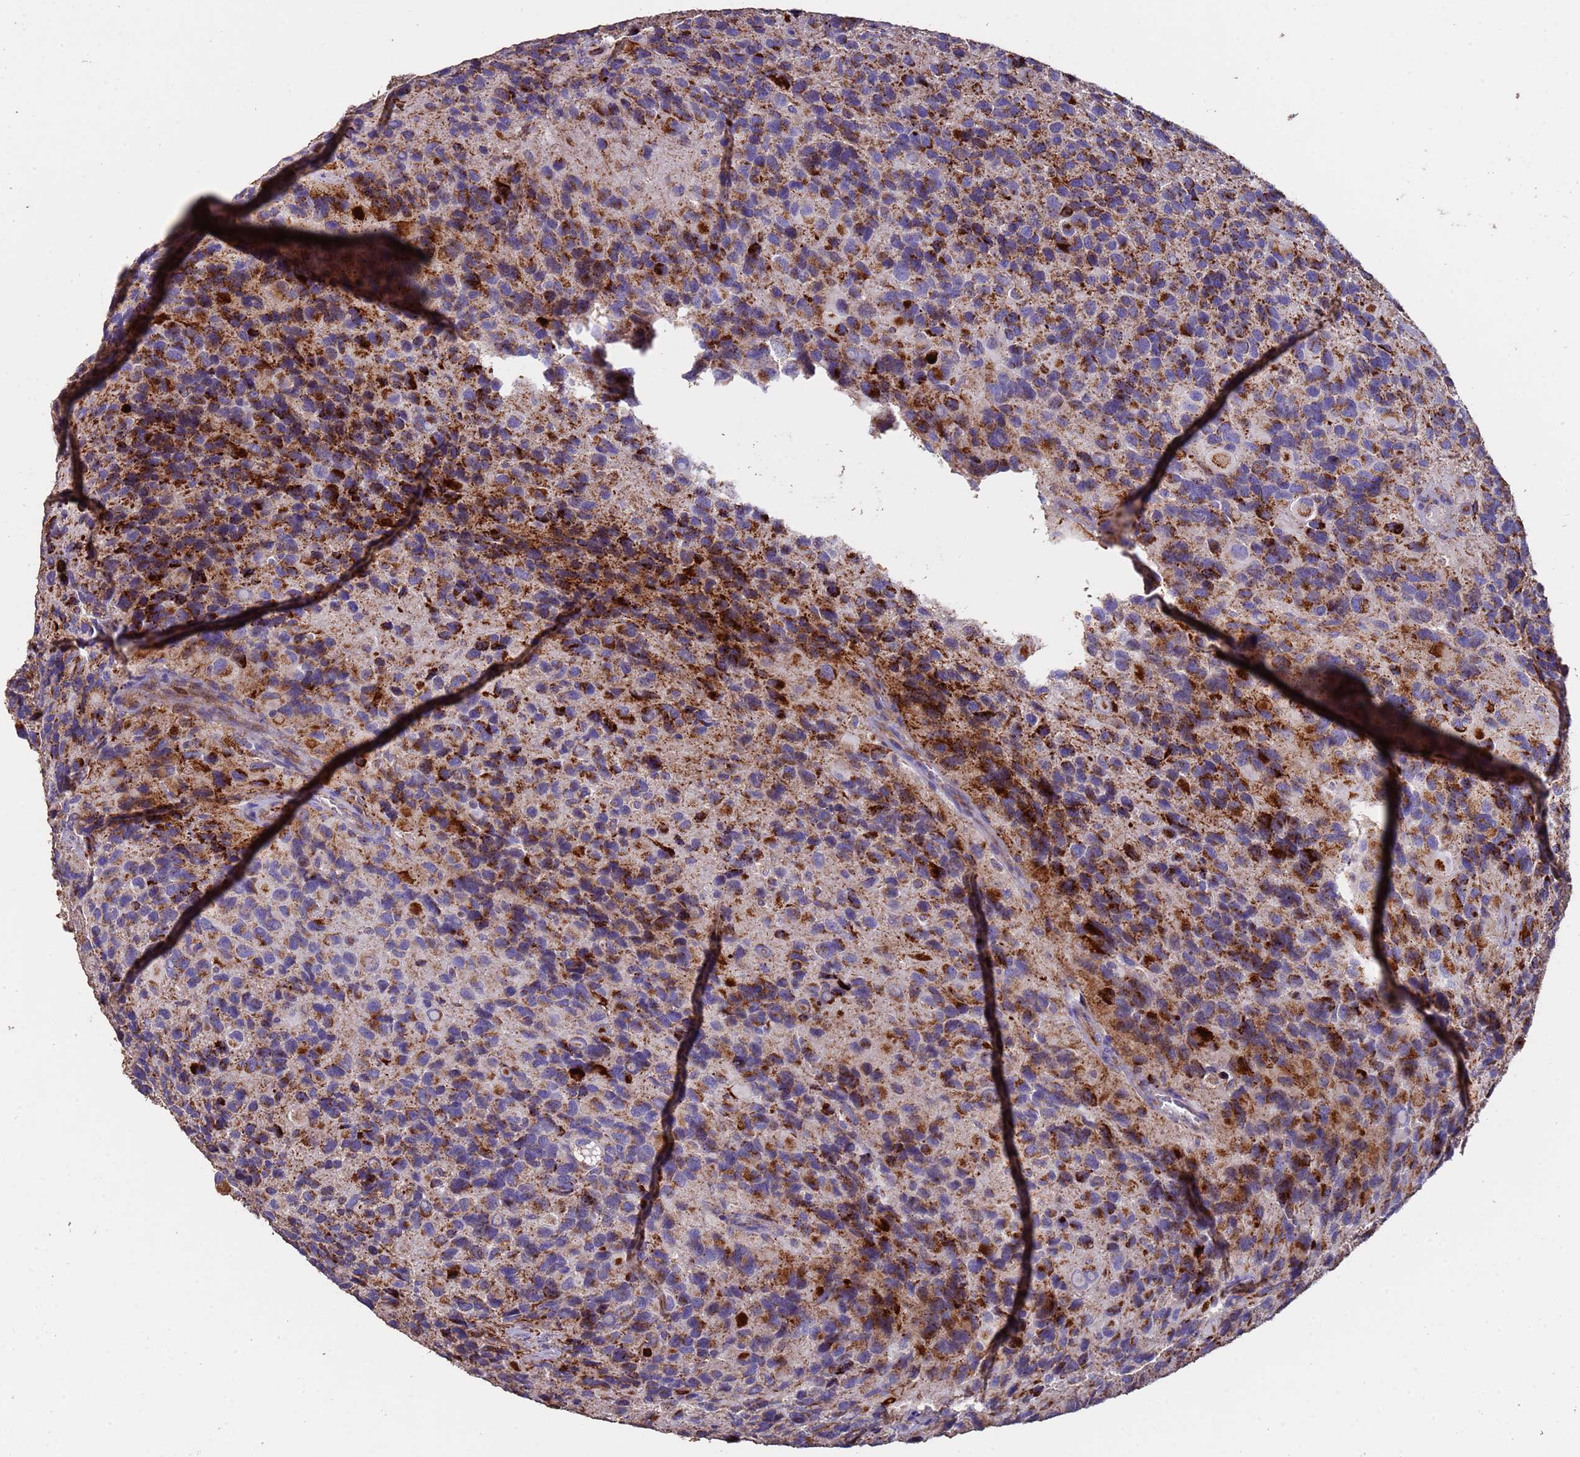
{"staining": {"intensity": "strong", "quantity": "25%-75%", "location": "cytoplasmic/membranous"}, "tissue": "glioma", "cell_type": "Tumor cells", "image_type": "cancer", "snomed": [{"axis": "morphology", "description": "Glioma, malignant, High grade"}, {"axis": "topography", "description": "Brain"}], "caption": "Protein expression analysis of glioma reveals strong cytoplasmic/membranous expression in approximately 25%-75% of tumor cells.", "gene": "ZNFX1", "patient": {"sex": "male", "age": 77}}